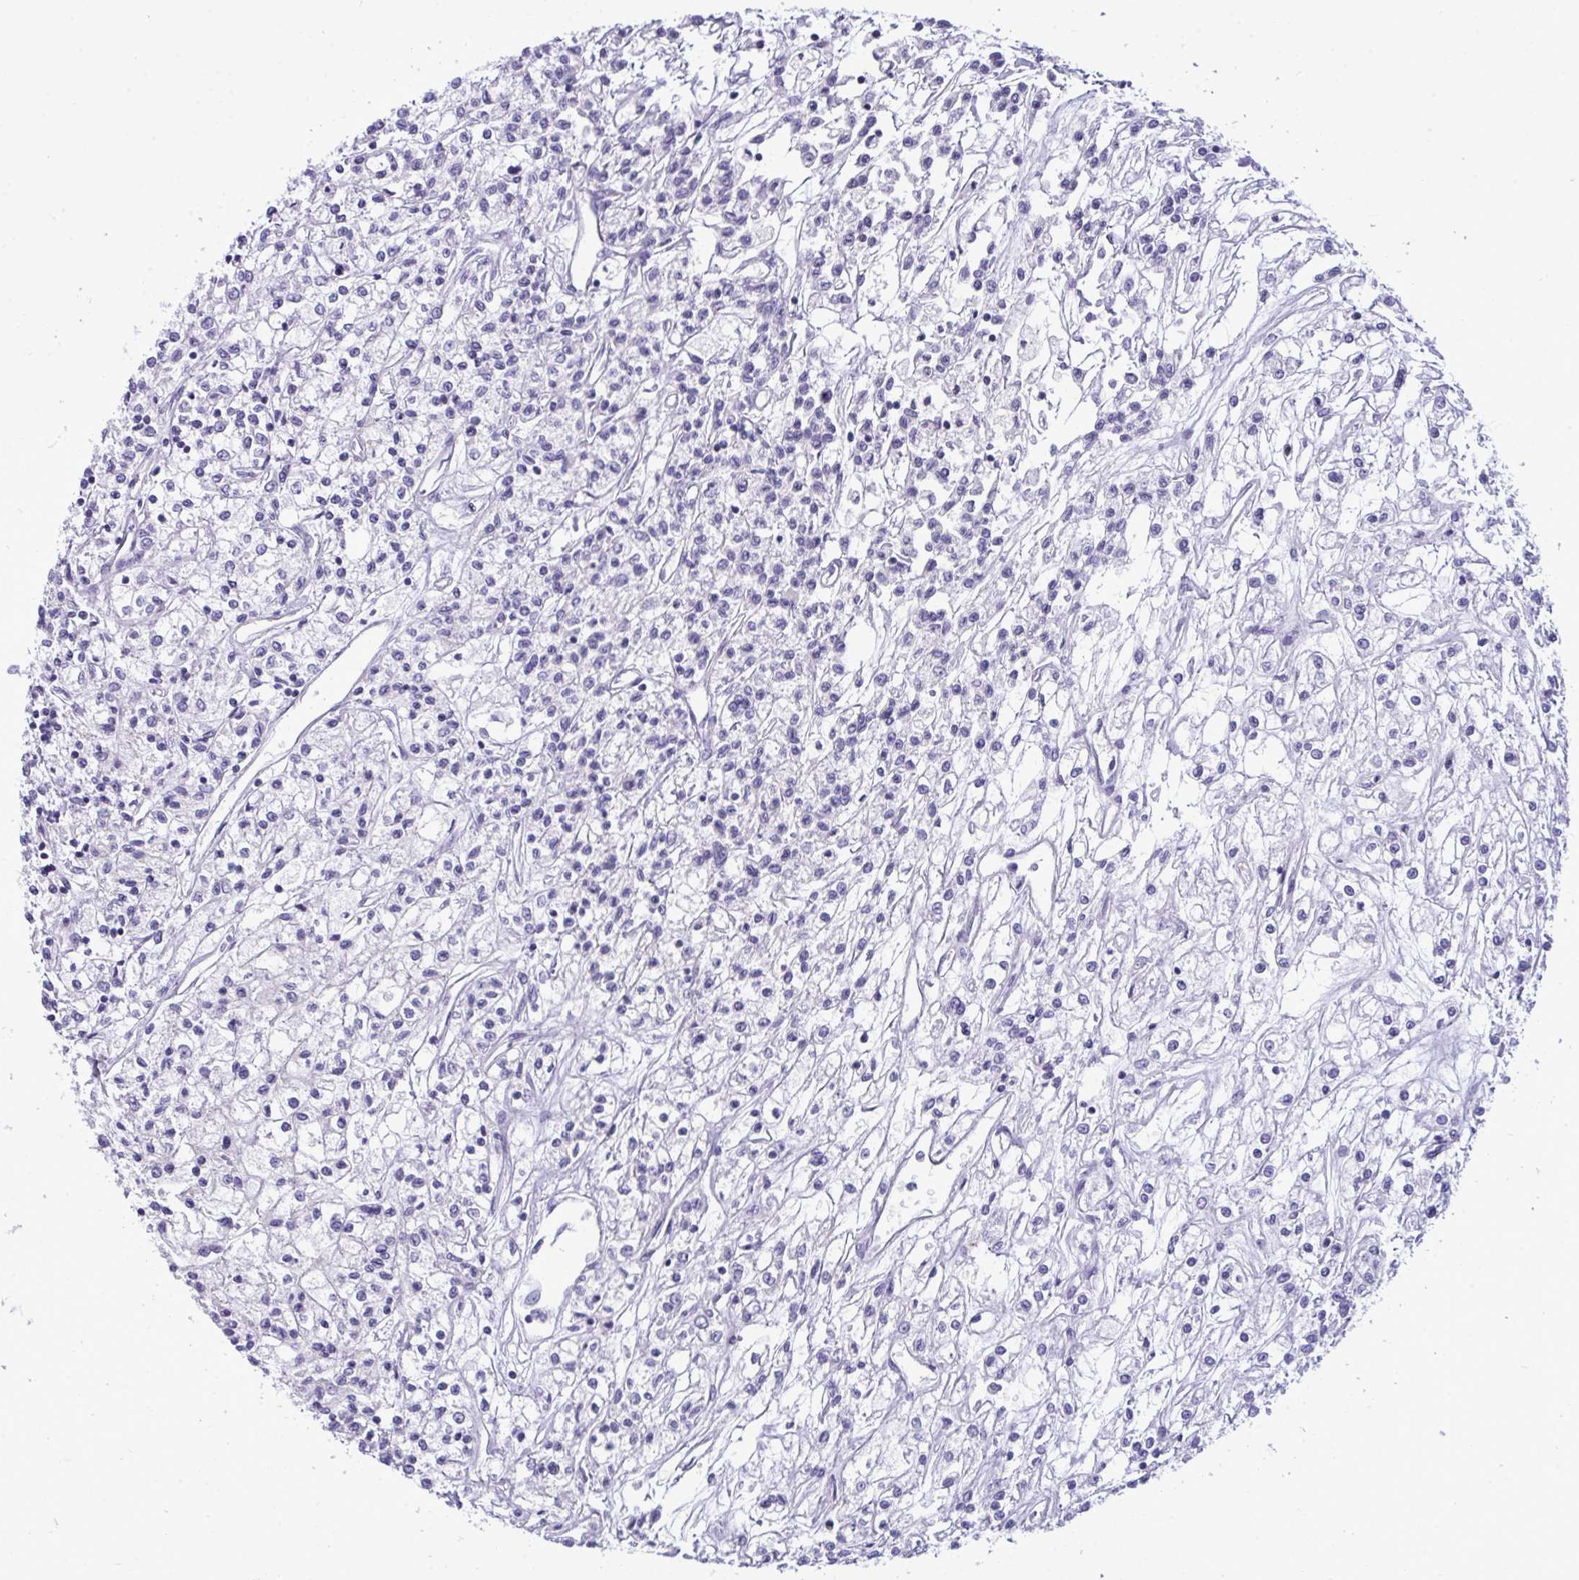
{"staining": {"intensity": "negative", "quantity": "none", "location": "none"}, "tissue": "renal cancer", "cell_type": "Tumor cells", "image_type": "cancer", "snomed": [{"axis": "morphology", "description": "Adenocarcinoma, NOS"}, {"axis": "topography", "description": "Kidney"}], "caption": "Immunohistochemistry (IHC) of renal cancer displays no positivity in tumor cells.", "gene": "MYH10", "patient": {"sex": "female", "age": 59}}